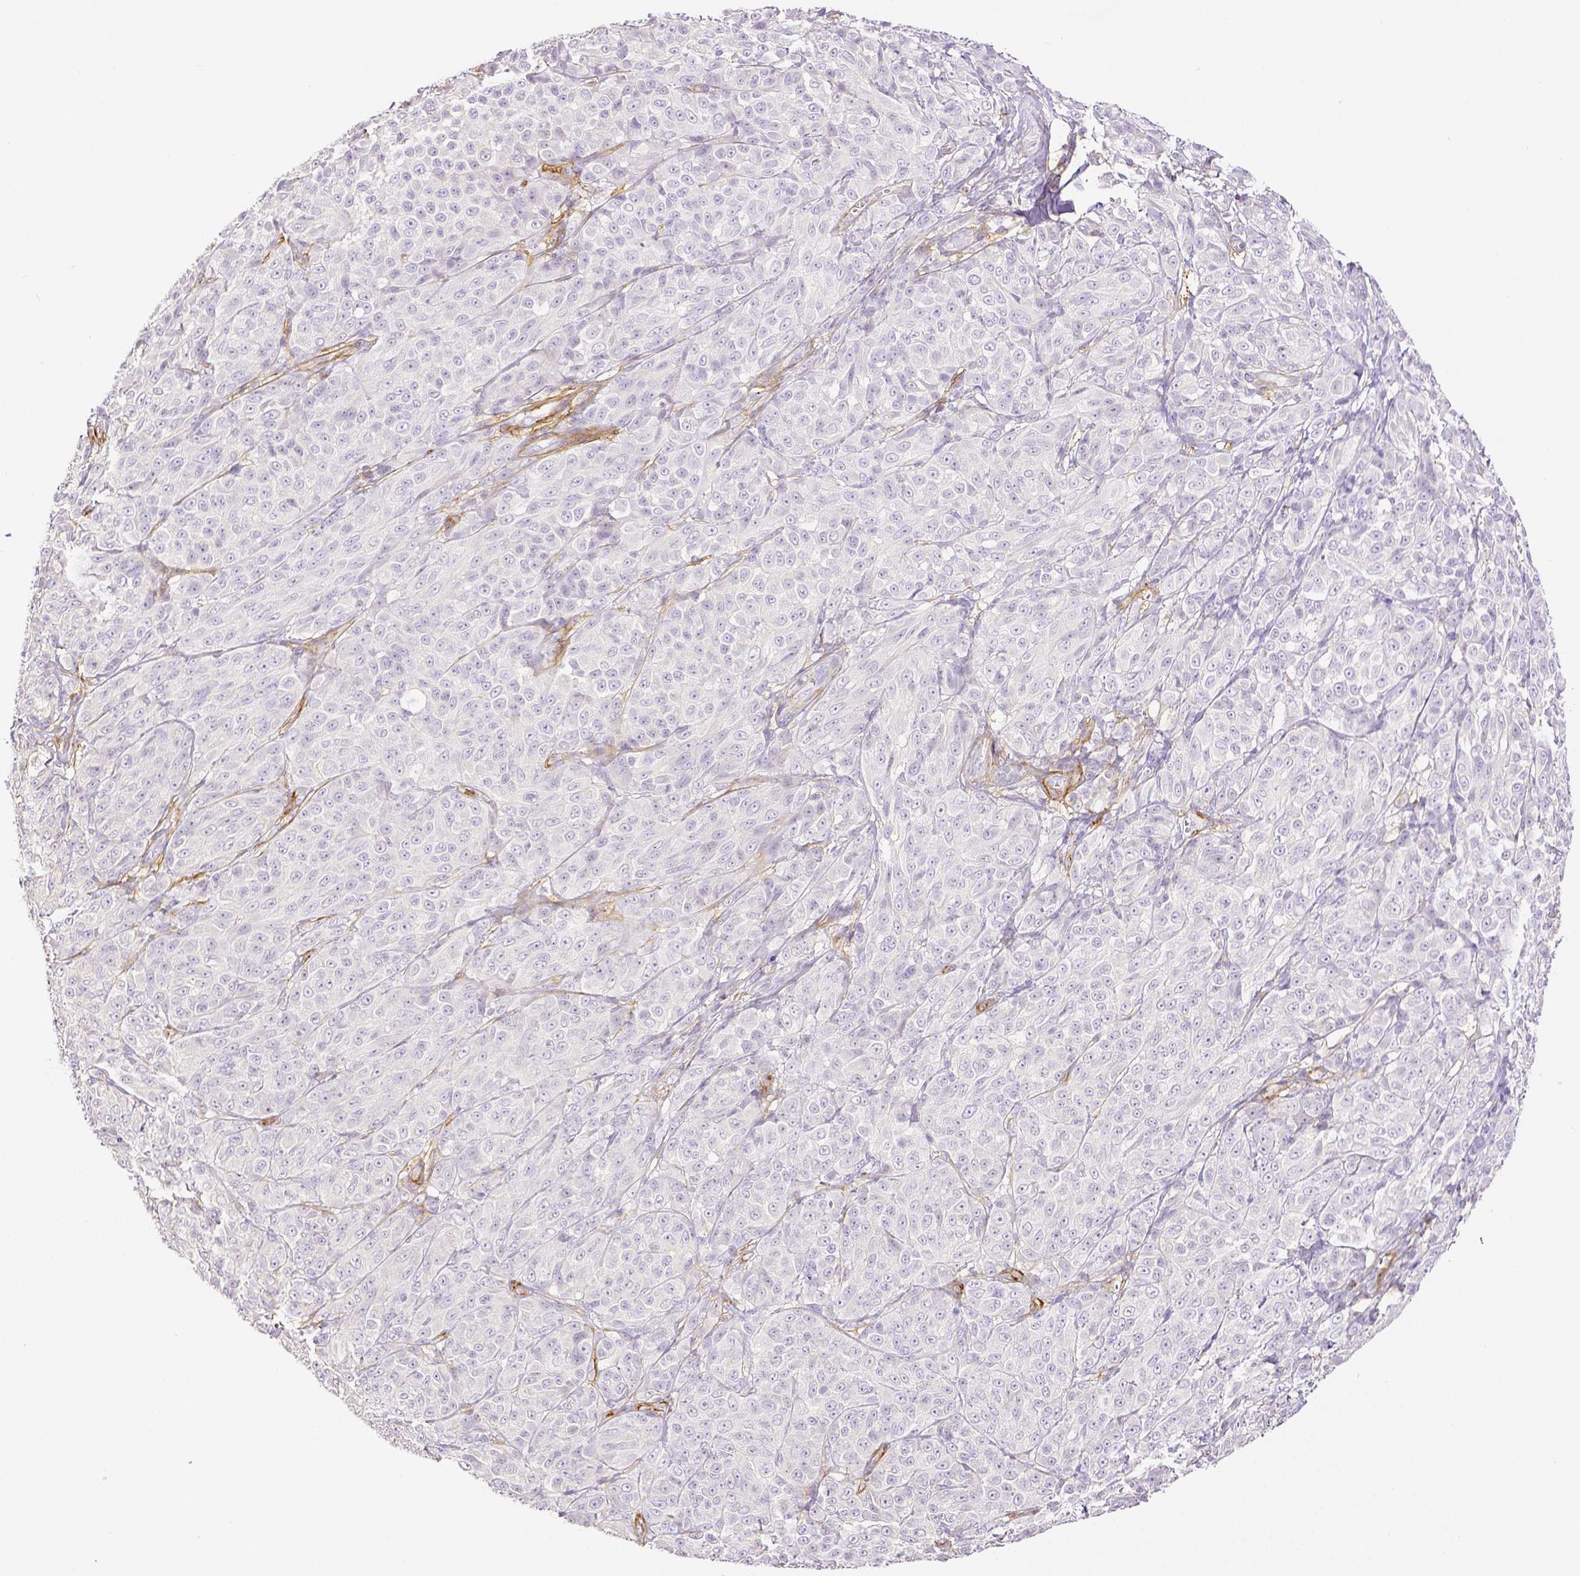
{"staining": {"intensity": "negative", "quantity": "none", "location": "none"}, "tissue": "melanoma", "cell_type": "Tumor cells", "image_type": "cancer", "snomed": [{"axis": "morphology", "description": "Malignant melanoma, NOS"}, {"axis": "topography", "description": "Skin"}], "caption": "The micrograph reveals no significant staining in tumor cells of malignant melanoma.", "gene": "THY1", "patient": {"sex": "male", "age": 89}}